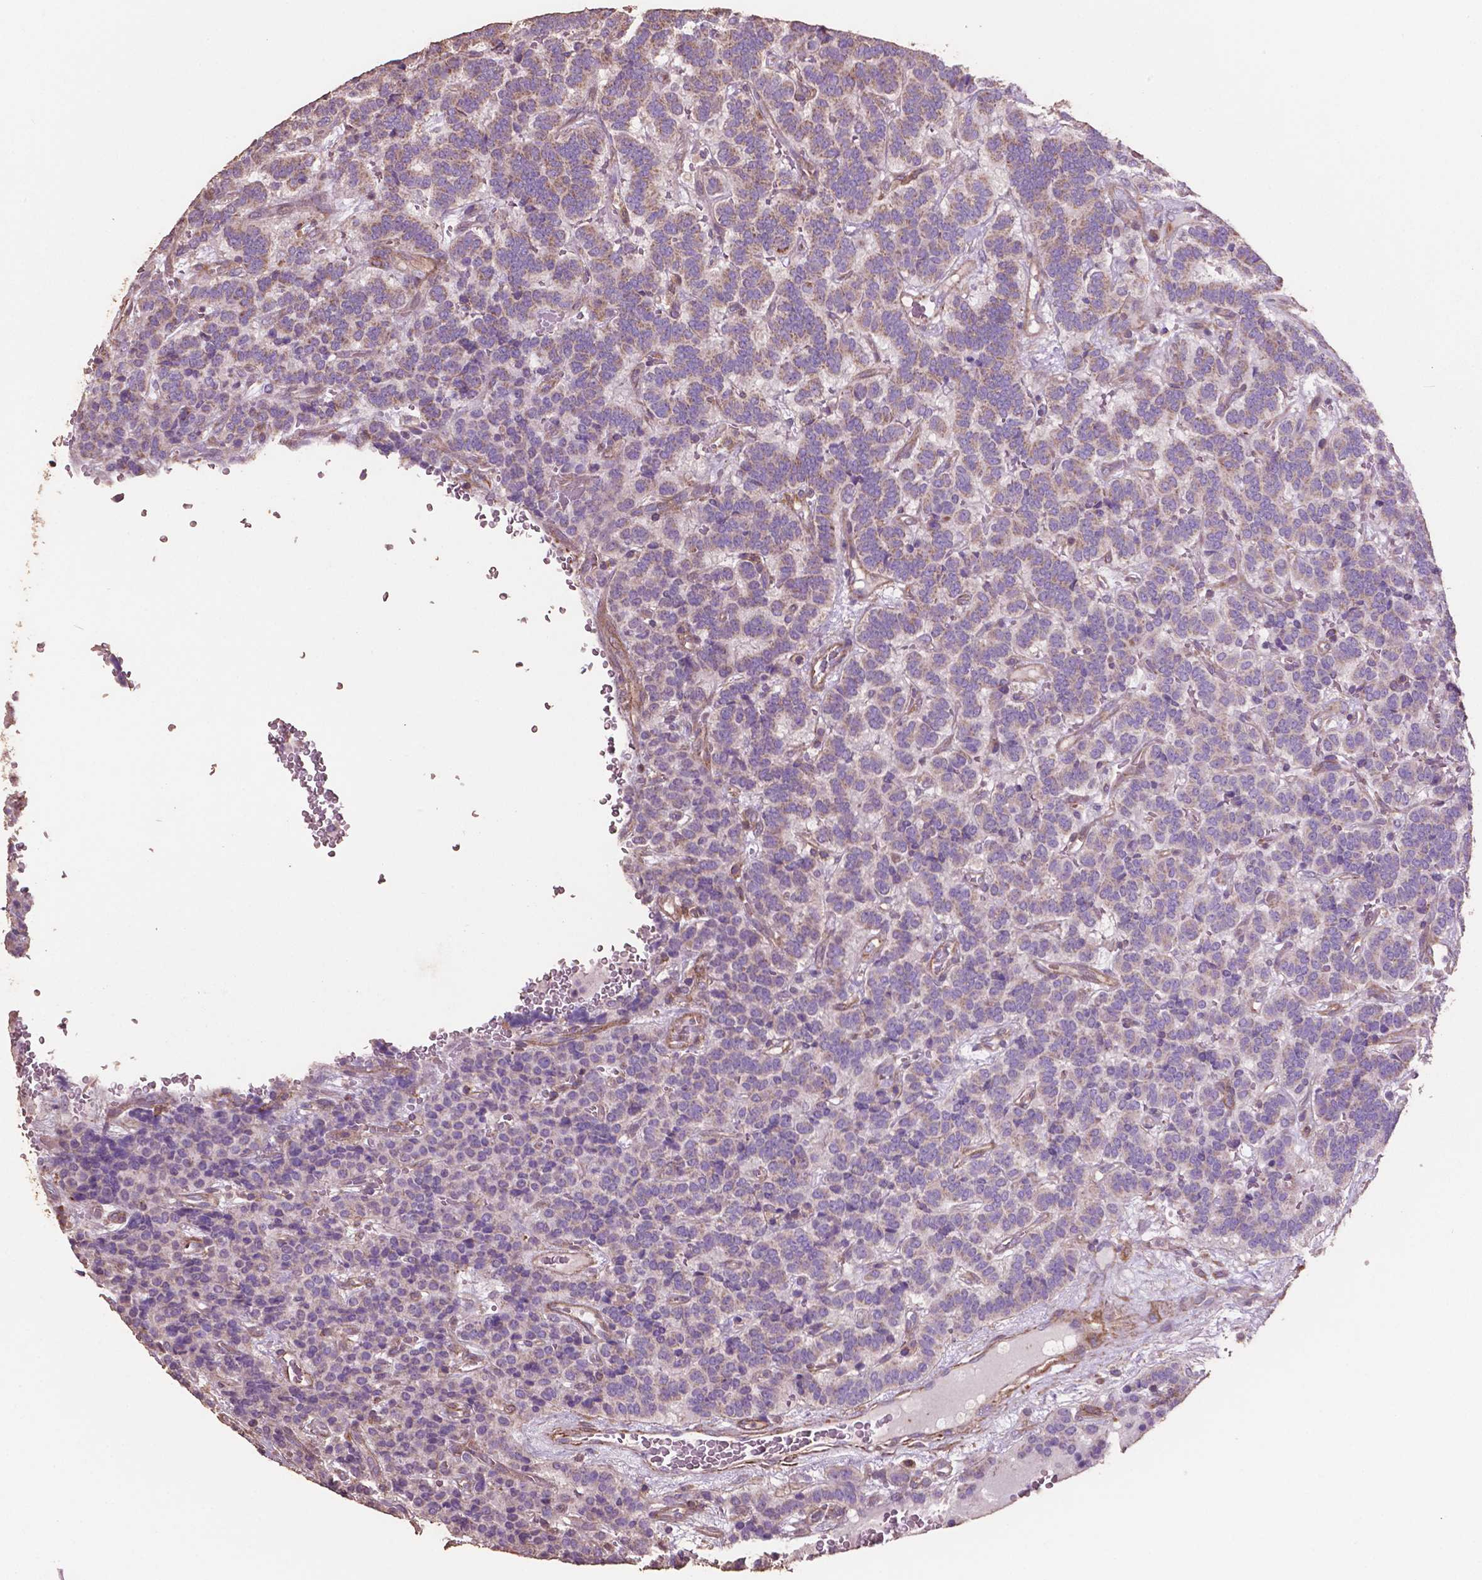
{"staining": {"intensity": "weak", "quantity": "<25%", "location": "cytoplasmic/membranous"}, "tissue": "carcinoid", "cell_type": "Tumor cells", "image_type": "cancer", "snomed": [{"axis": "morphology", "description": "Carcinoid, malignant, NOS"}, {"axis": "topography", "description": "Pancreas"}], "caption": "Malignant carcinoid was stained to show a protein in brown. There is no significant staining in tumor cells.", "gene": "COMMD4", "patient": {"sex": "male", "age": 36}}